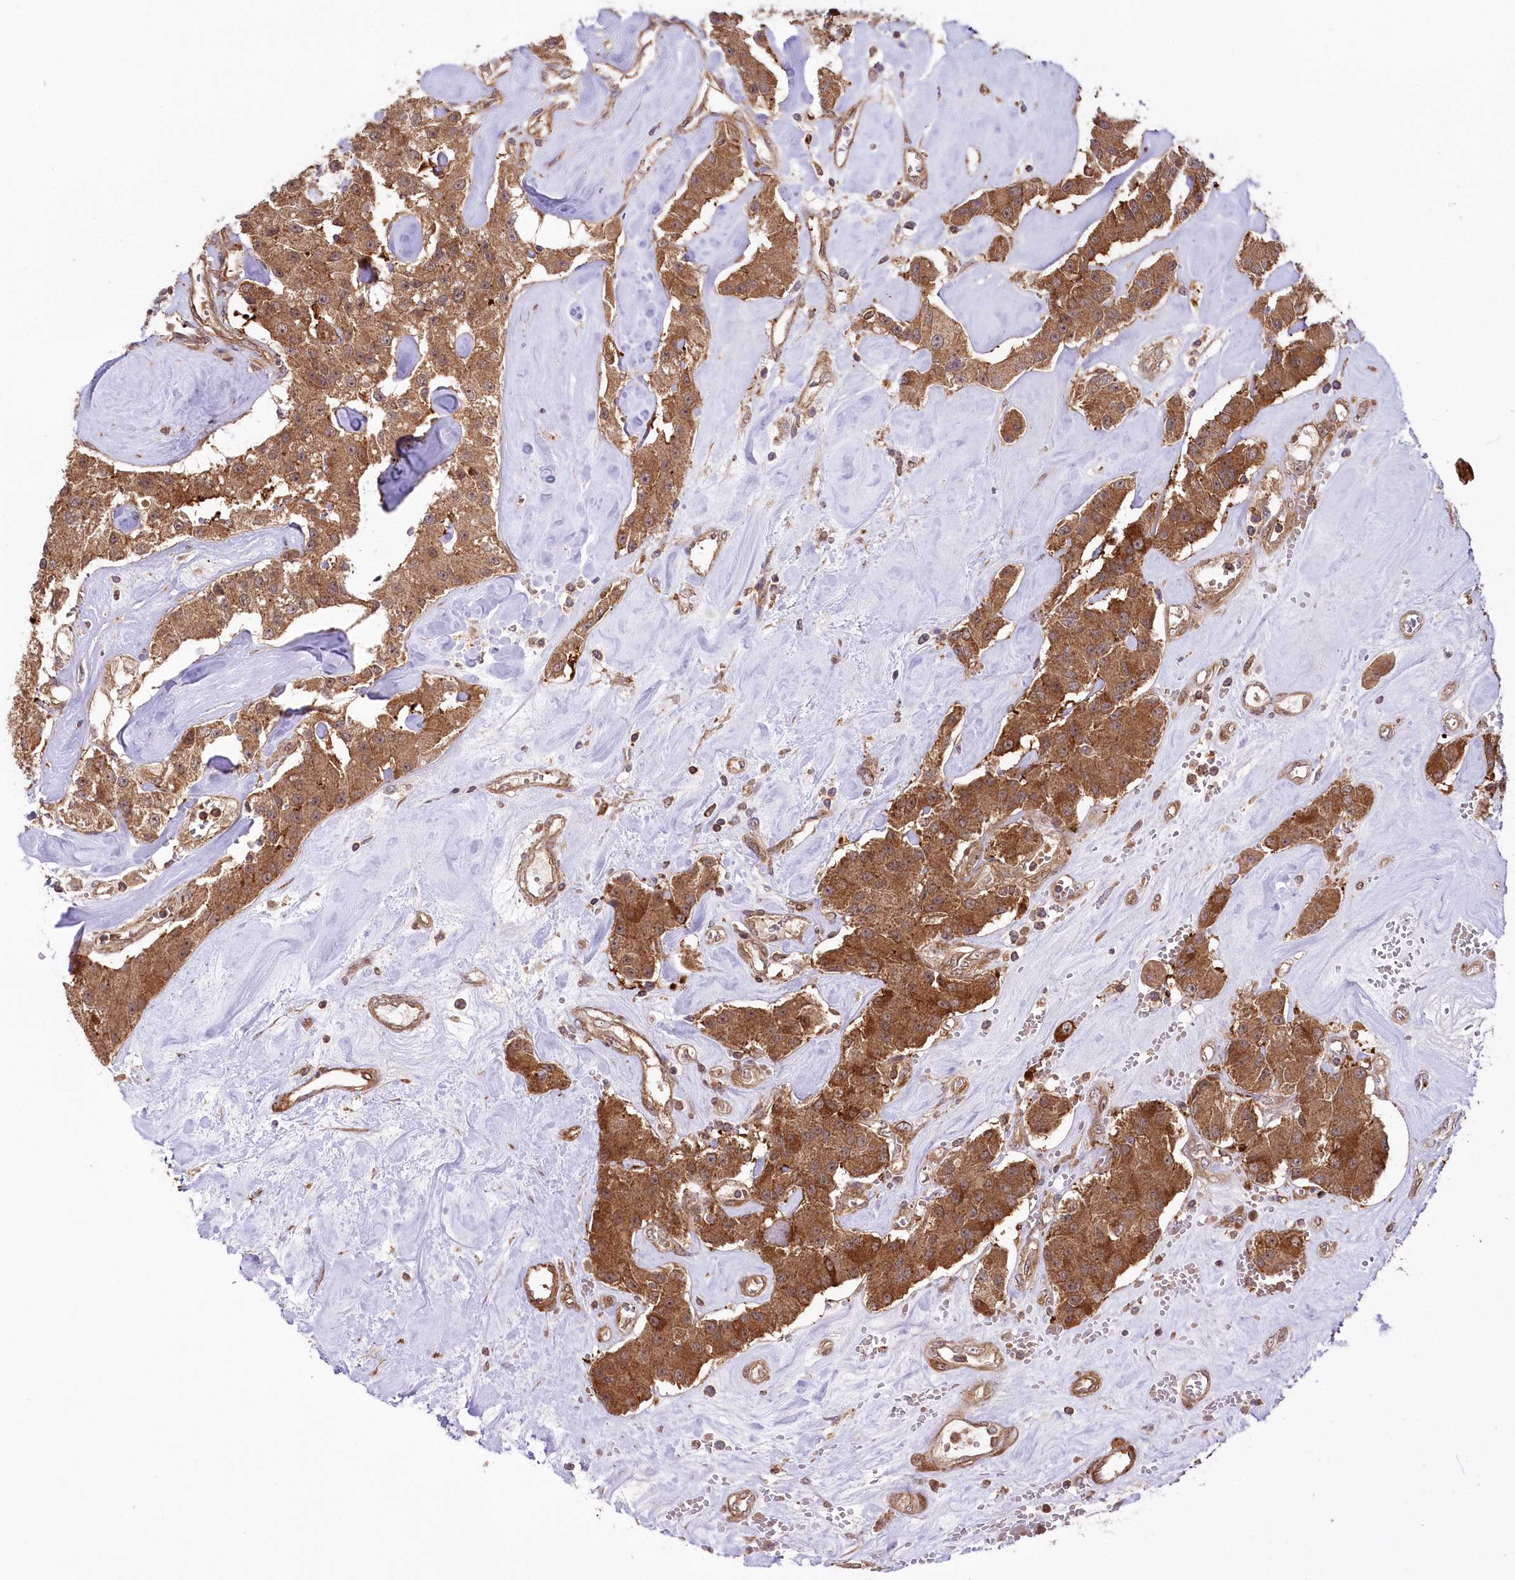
{"staining": {"intensity": "strong", "quantity": ">75%", "location": "cytoplasmic/membranous"}, "tissue": "carcinoid", "cell_type": "Tumor cells", "image_type": "cancer", "snomed": [{"axis": "morphology", "description": "Carcinoid, malignant, NOS"}, {"axis": "topography", "description": "Pancreas"}], "caption": "Immunohistochemical staining of human carcinoid (malignant) displays high levels of strong cytoplasmic/membranous expression in approximately >75% of tumor cells.", "gene": "CCDC91", "patient": {"sex": "male", "age": 41}}